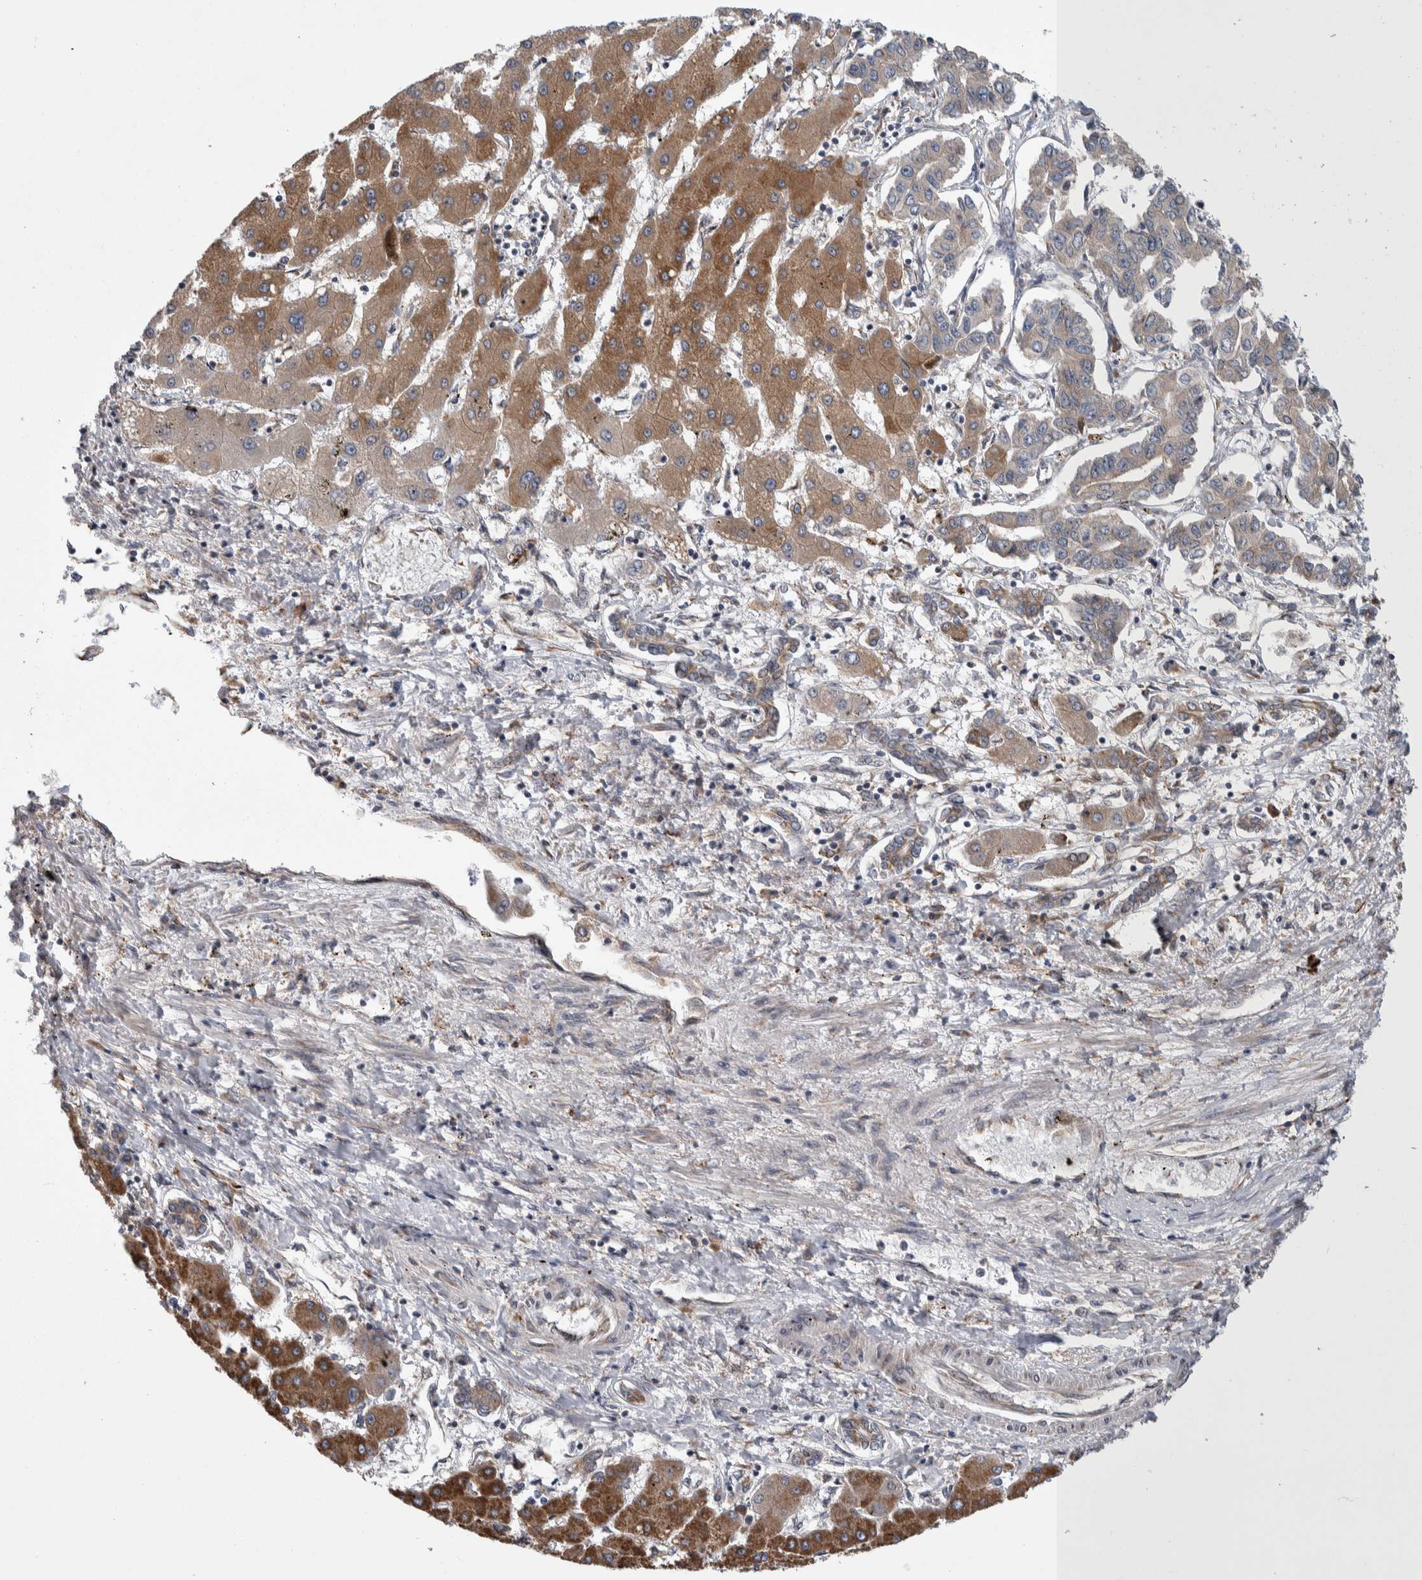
{"staining": {"intensity": "weak", "quantity": ">75%", "location": "cytoplasmic/membranous"}, "tissue": "liver cancer", "cell_type": "Tumor cells", "image_type": "cancer", "snomed": [{"axis": "morphology", "description": "Cholangiocarcinoma"}, {"axis": "topography", "description": "Liver"}], "caption": "Protein expression analysis of human liver cancer (cholangiocarcinoma) reveals weak cytoplasmic/membranous expression in about >75% of tumor cells. Nuclei are stained in blue.", "gene": "IBTK", "patient": {"sex": "male", "age": 59}}